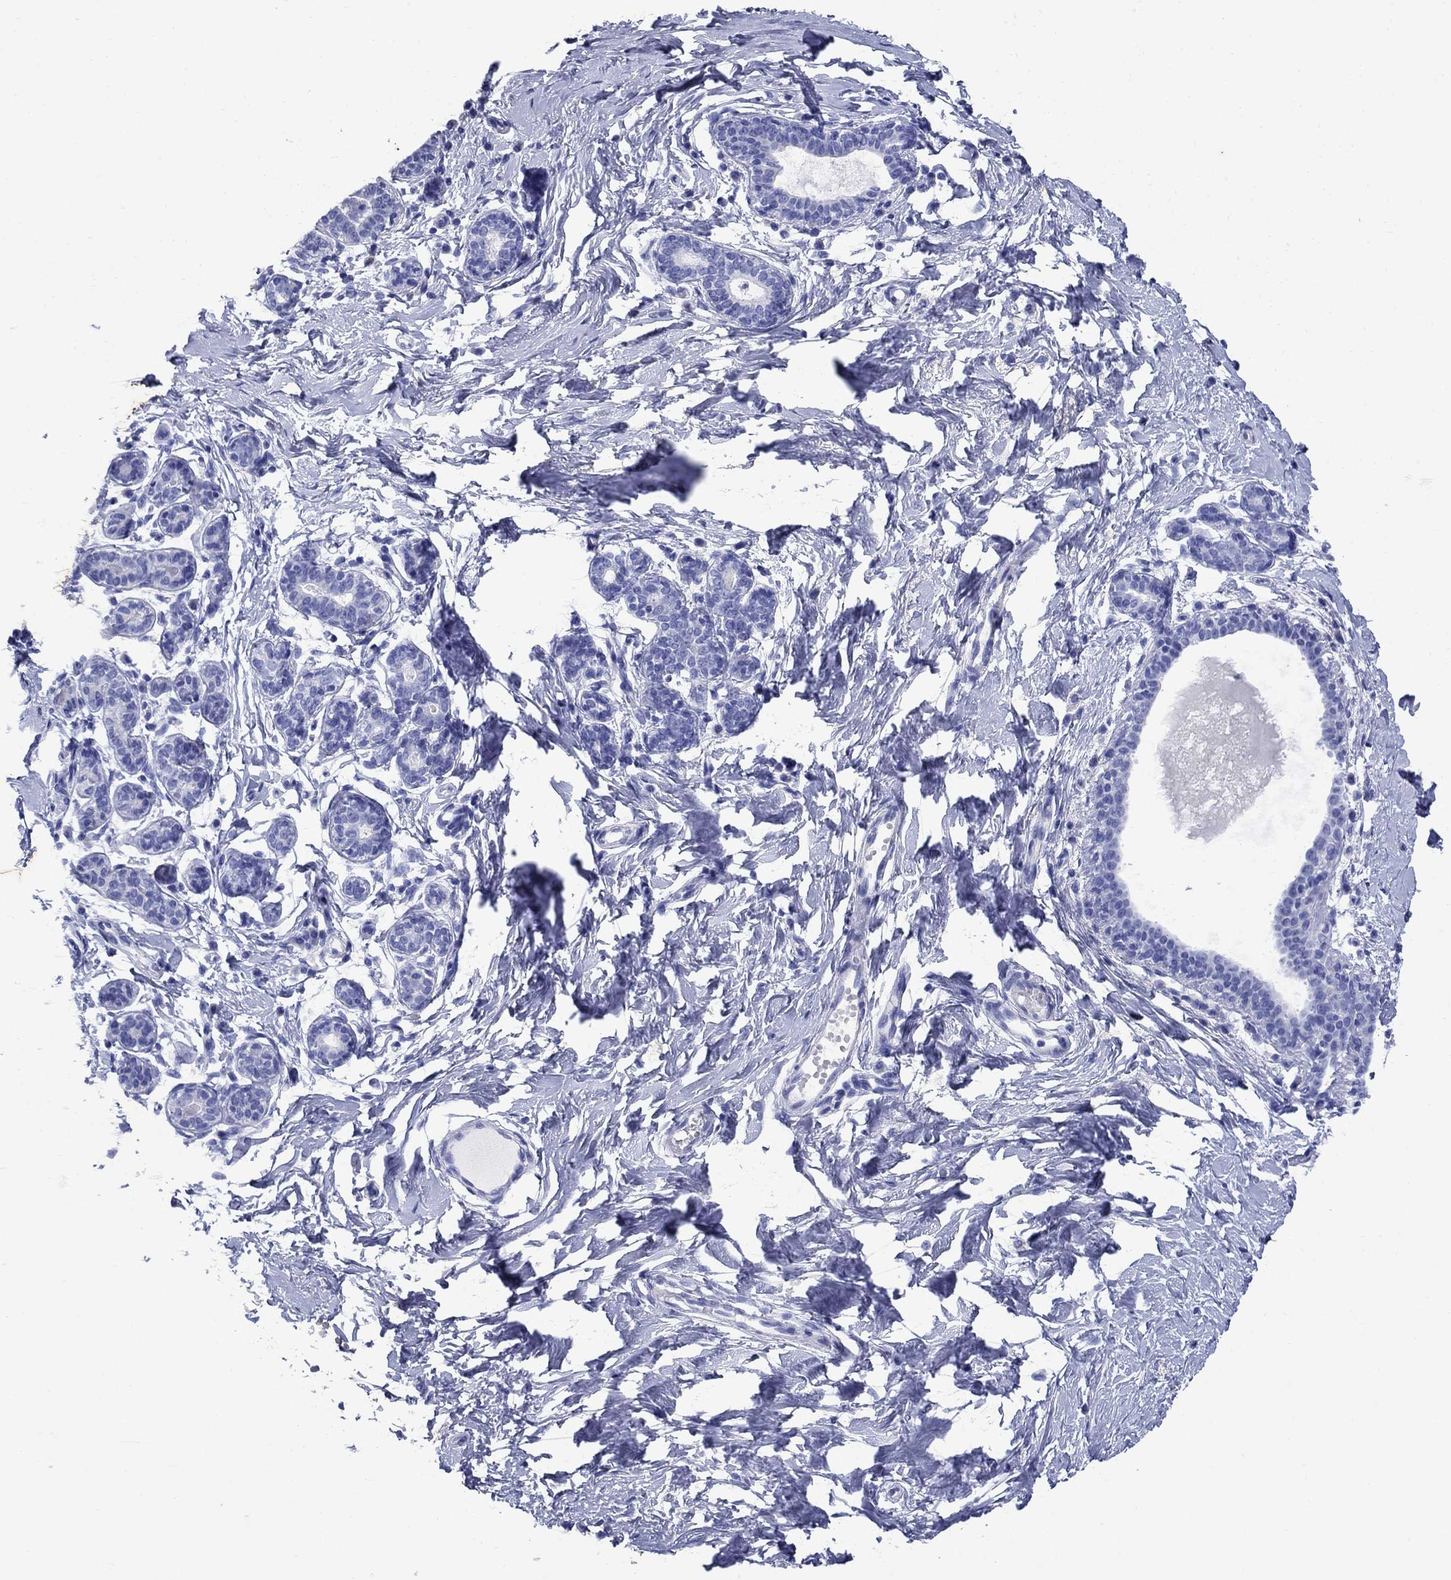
{"staining": {"intensity": "negative", "quantity": "none", "location": "none"}, "tissue": "breast", "cell_type": "Adipocytes", "image_type": "normal", "snomed": [{"axis": "morphology", "description": "Normal tissue, NOS"}, {"axis": "topography", "description": "Breast"}], "caption": "This is an IHC histopathology image of normal human breast. There is no positivity in adipocytes.", "gene": "CD1A", "patient": {"sex": "female", "age": 37}}